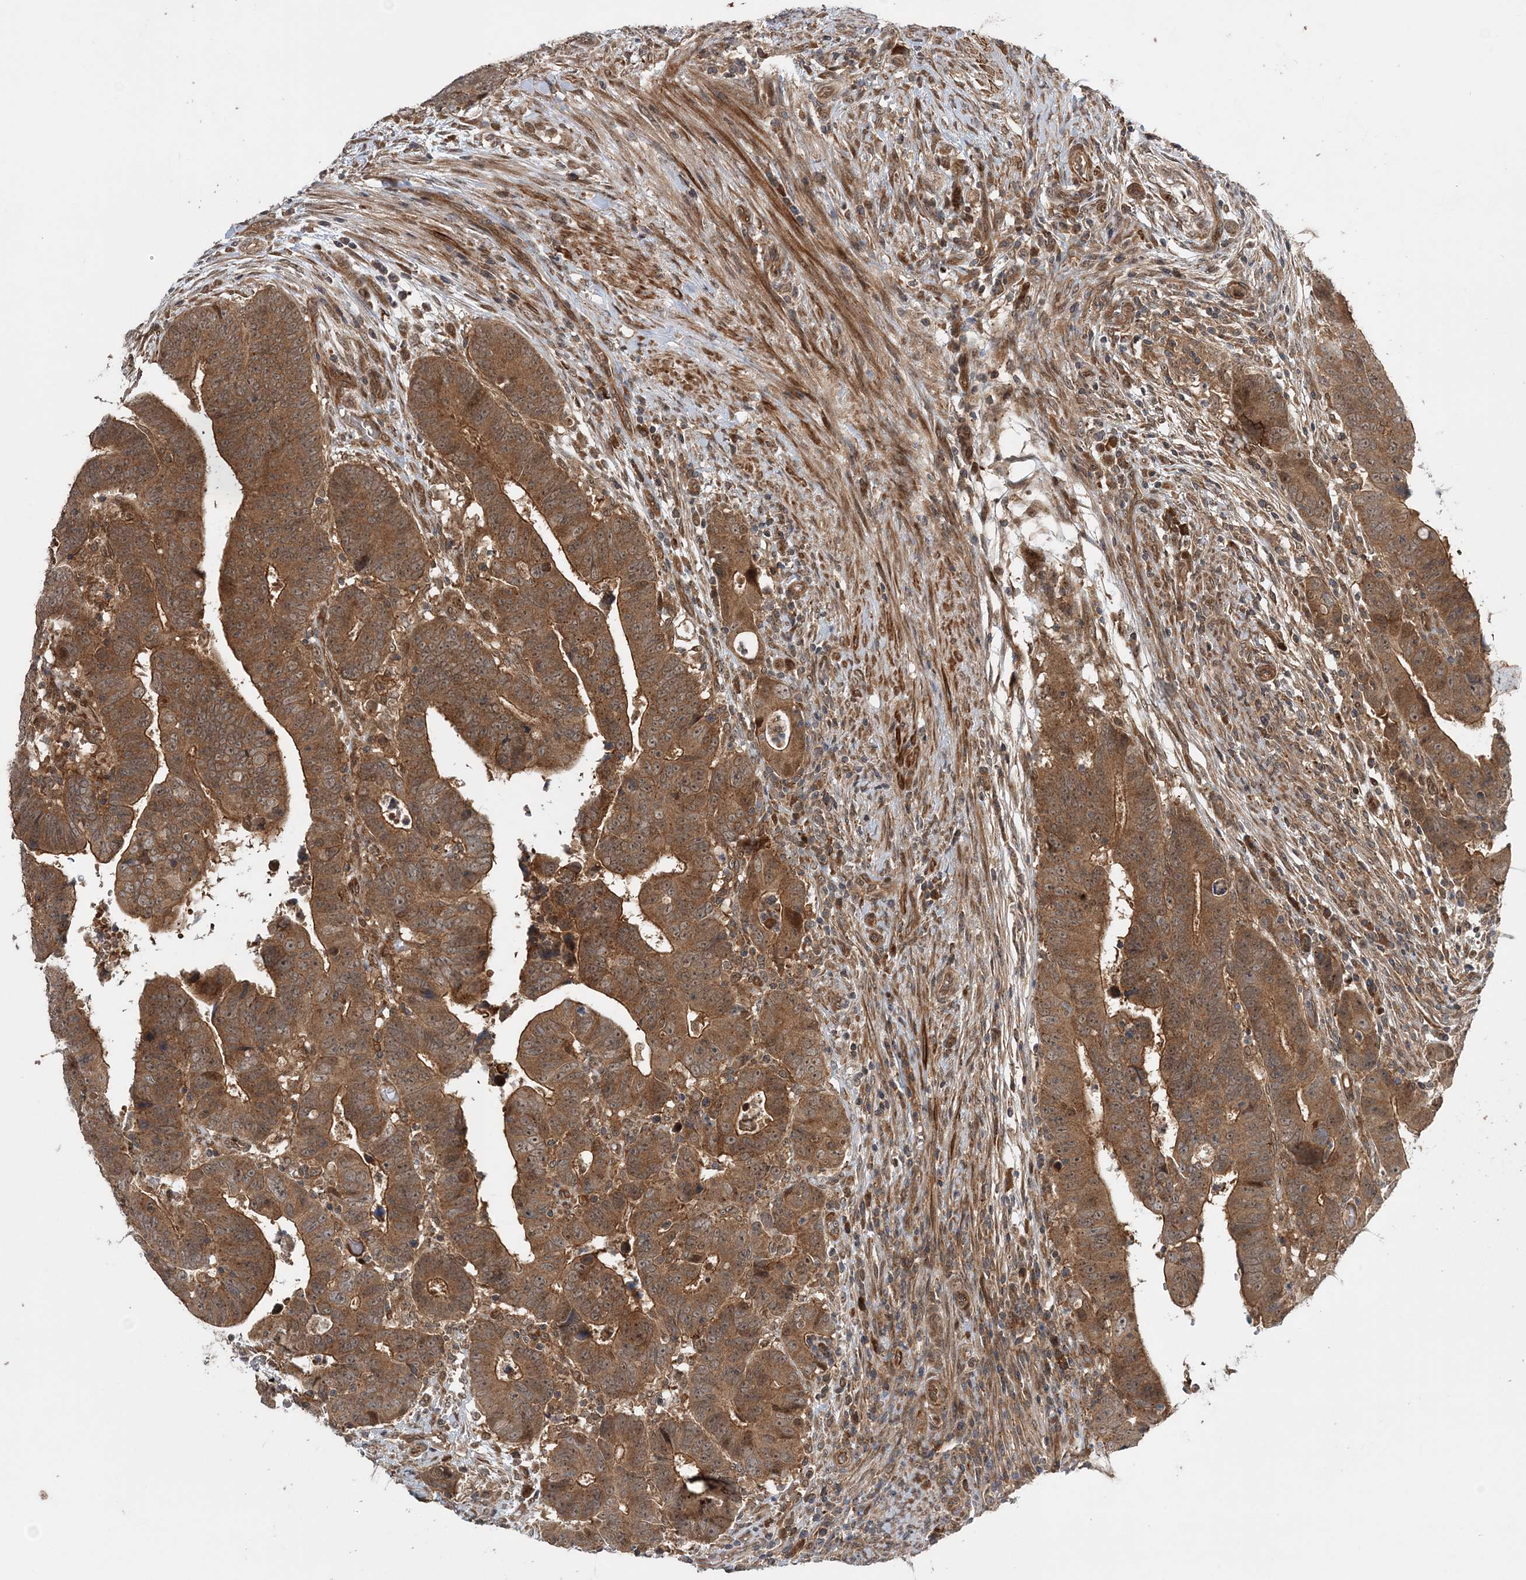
{"staining": {"intensity": "moderate", "quantity": ">75%", "location": "cytoplasmic/membranous"}, "tissue": "colorectal cancer", "cell_type": "Tumor cells", "image_type": "cancer", "snomed": [{"axis": "morphology", "description": "Normal tissue, NOS"}, {"axis": "morphology", "description": "Adenocarcinoma, NOS"}, {"axis": "topography", "description": "Rectum"}], "caption": "IHC of colorectal cancer displays medium levels of moderate cytoplasmic/membranous expression in about >75% of tumor cells.", "gene": "UBTD2", "patient": {"sex": "female", "age": 65}}